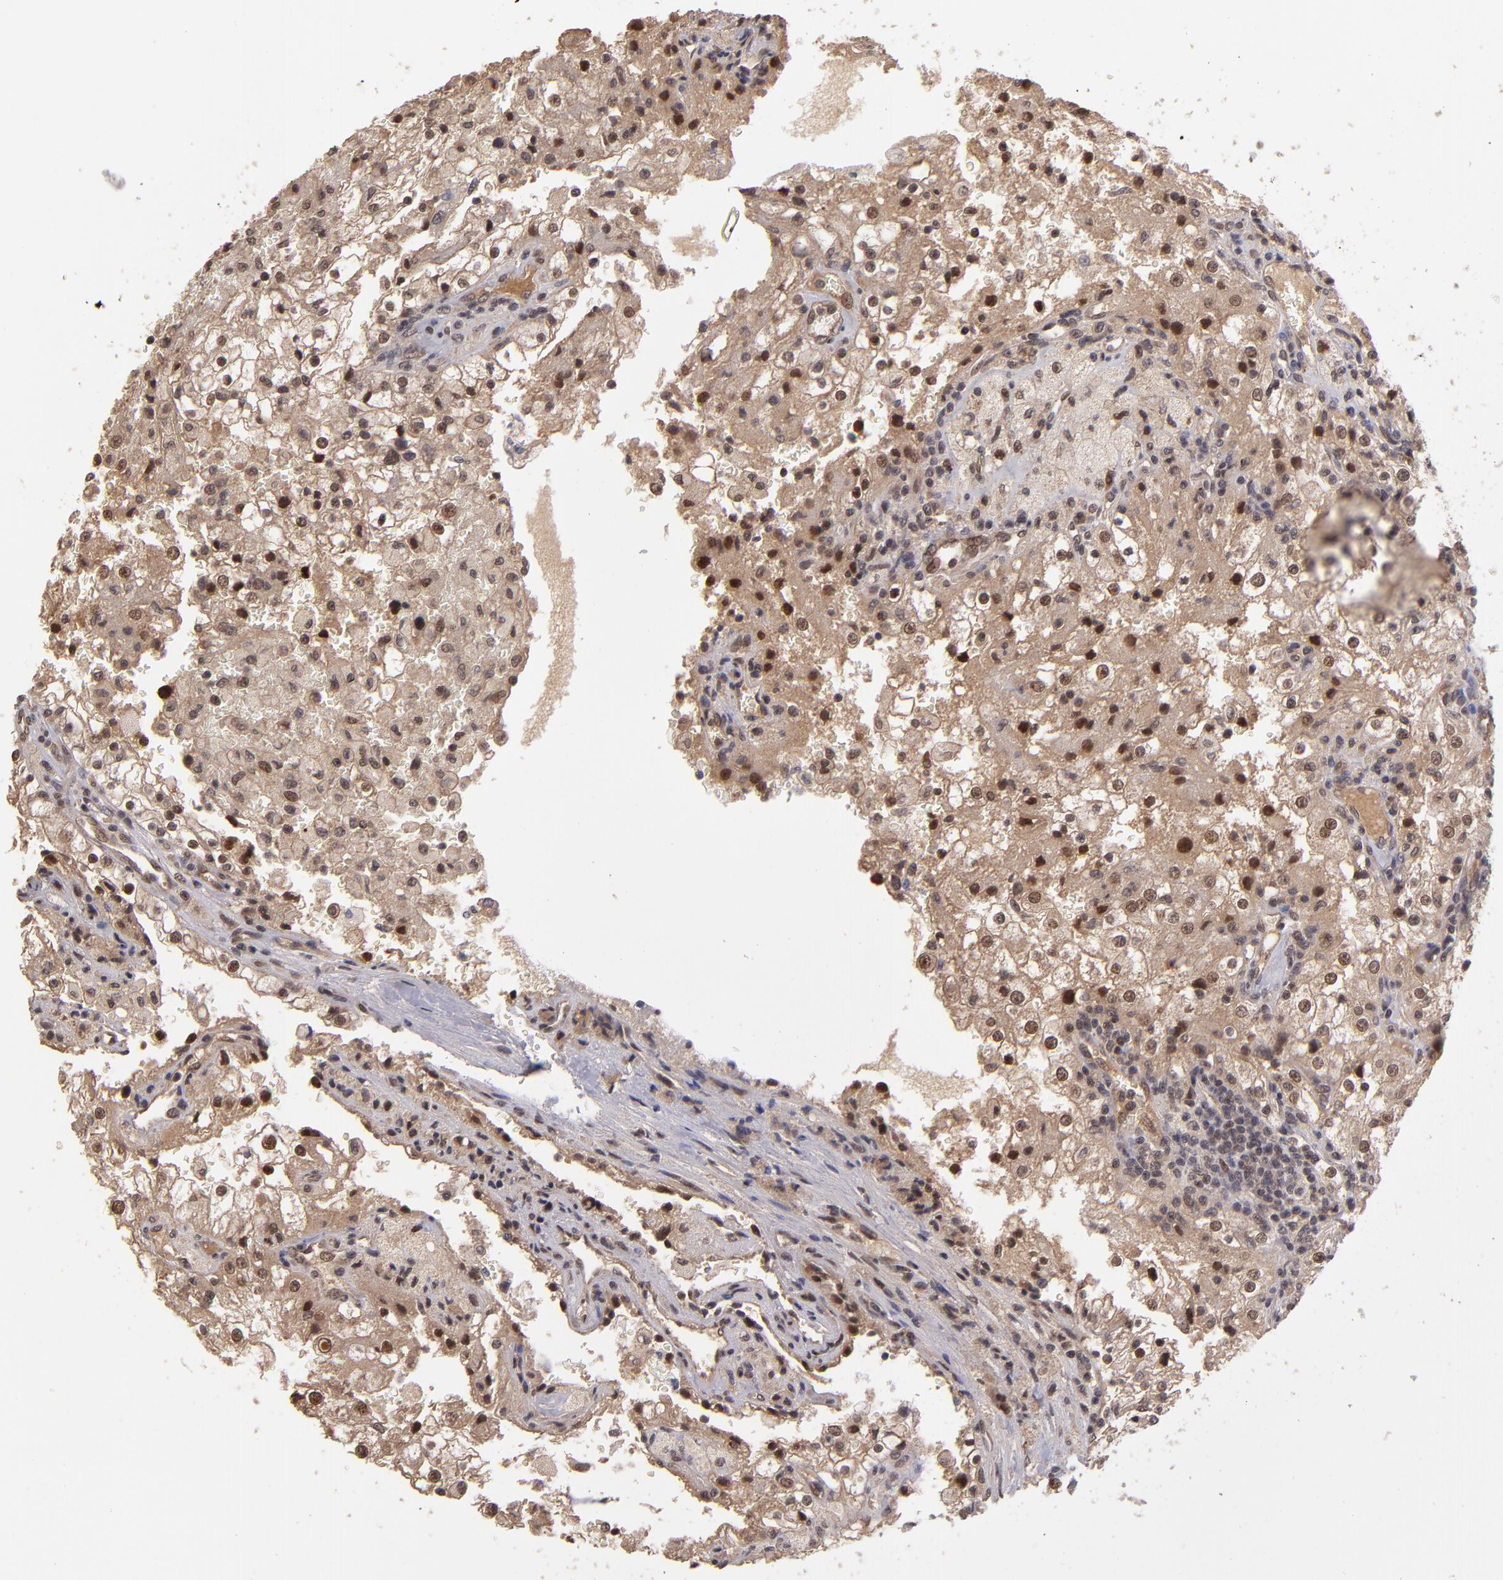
{"staining": {"intensity": "moderate", "quantity": ">75%", "location": "cytoplasmic/membranous,nuclear"}, "tissue": "renal cancer", "cell_type": "Tumor cells", "image_type": "cancer", "snomed": [{"axis": "morphology", "description": "Adenocarcinoma, NOS"}, {"axis": "topography", "description": "Kidney"}], "caption": "A high-resolution histopathology image shows immunohistochemistry (IHC) staining of adenocarcinoma (renal), which shows moderate cytoplasmic/membranous and nuclear positivity in about >75% of tumor cells.", "gene": "ABHD12B", "patient": {"sex": "female", "age": 74}}